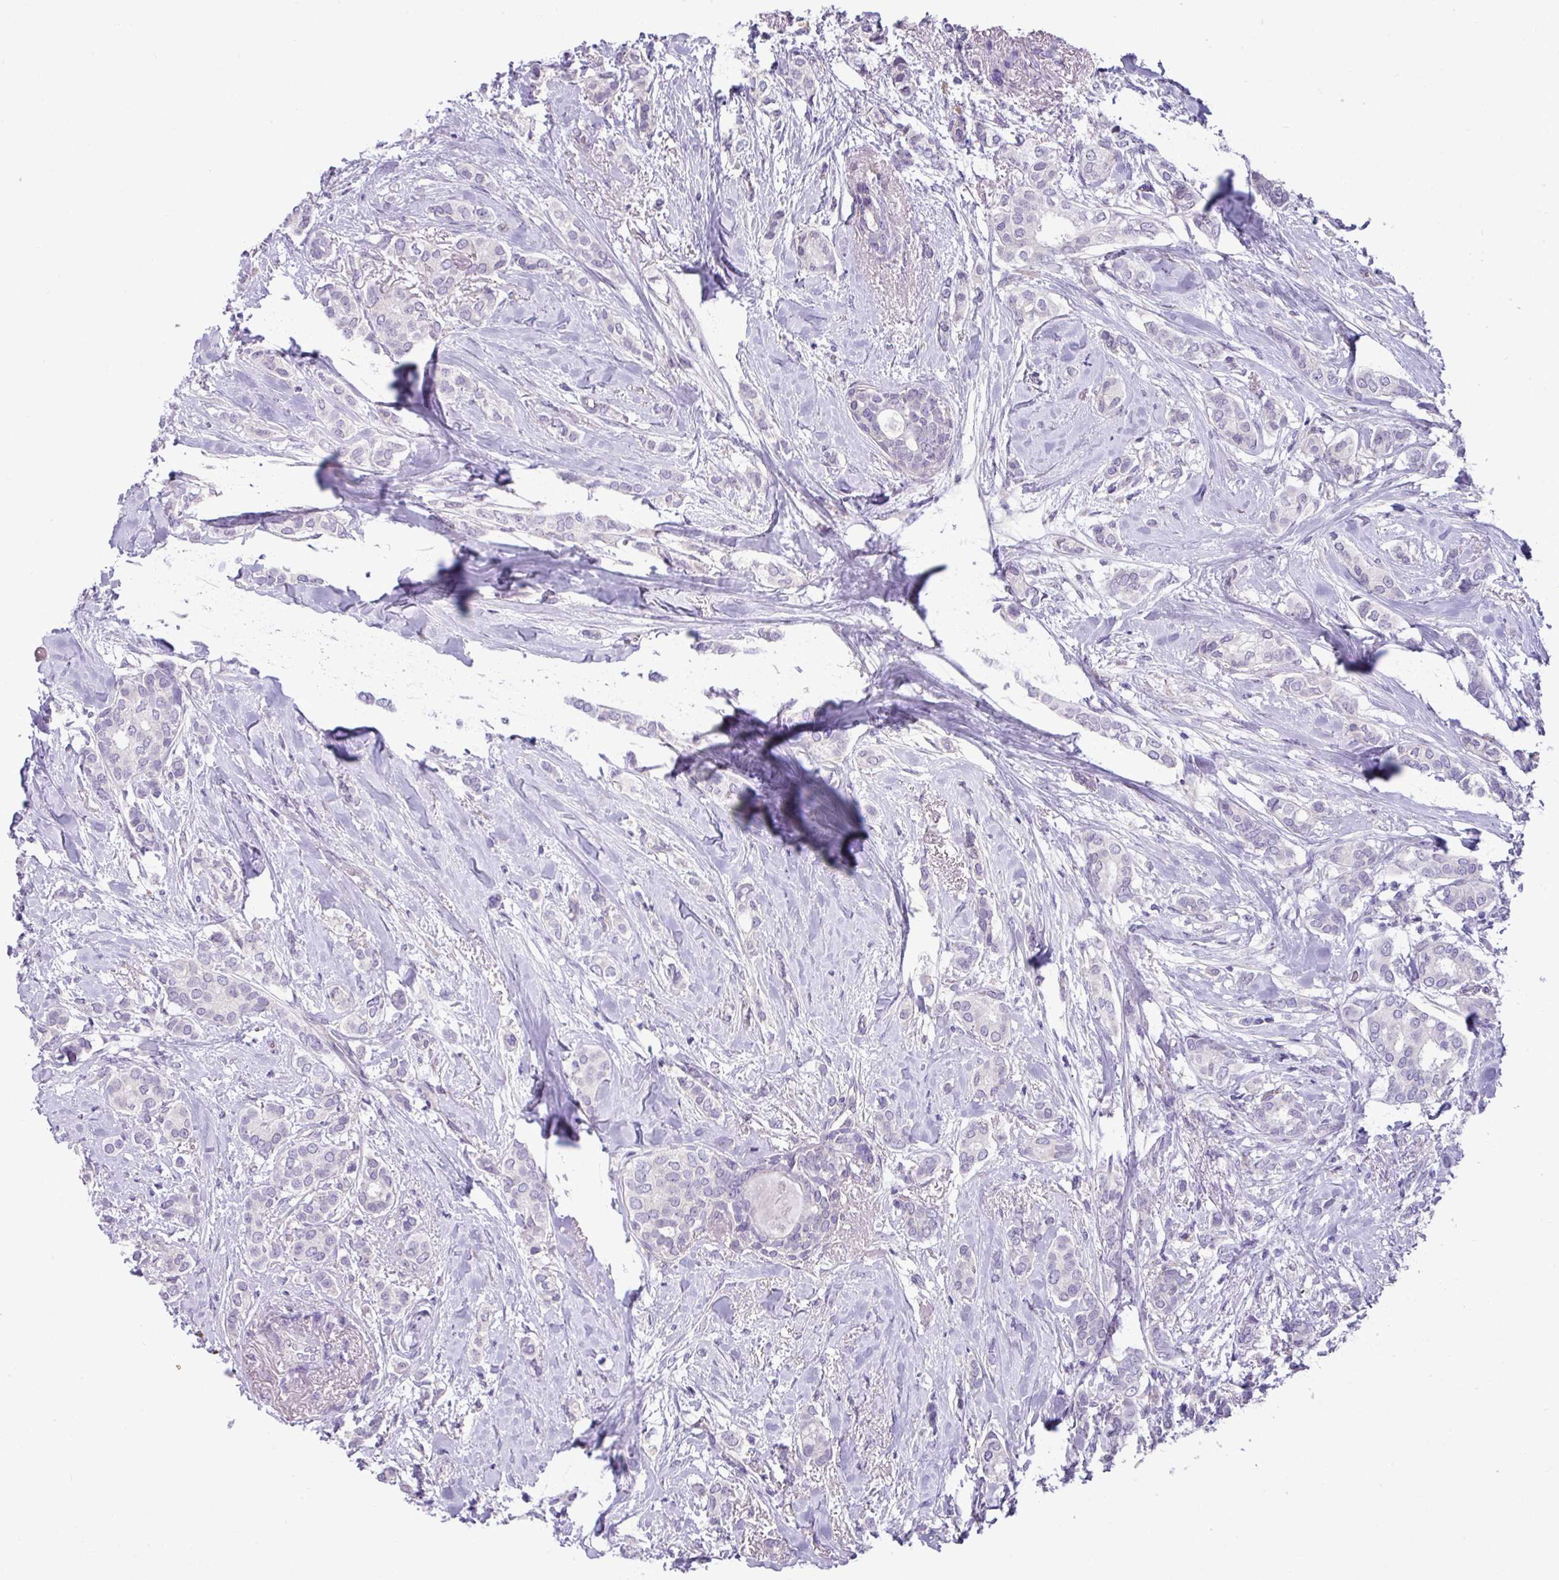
{"staining": {"intensity": "negative", "quantity": "none", "location": "none"}, "tissue": "breast cancer", "cell_type": "Tumor cells", "image_type": "cancer", "snomed": [{"axis": "morphology", "description": "Duct carcinoma"}, {"axis": "topography", "description": "Breast"}], "caption": "Immunohistochemistry photomicrograph of neoplastic tissue: breast infiltrating ductal carcinoma stained with DAB (3,3'-diaminobenzidine) shows no significant protein positivity in tumor cells. (DAB (3,3'-diaminobenzidine) IHC with hematoxylin counter stain).", "gene": "ZNF524", "patient": {"sex": "female", "age": 73}}